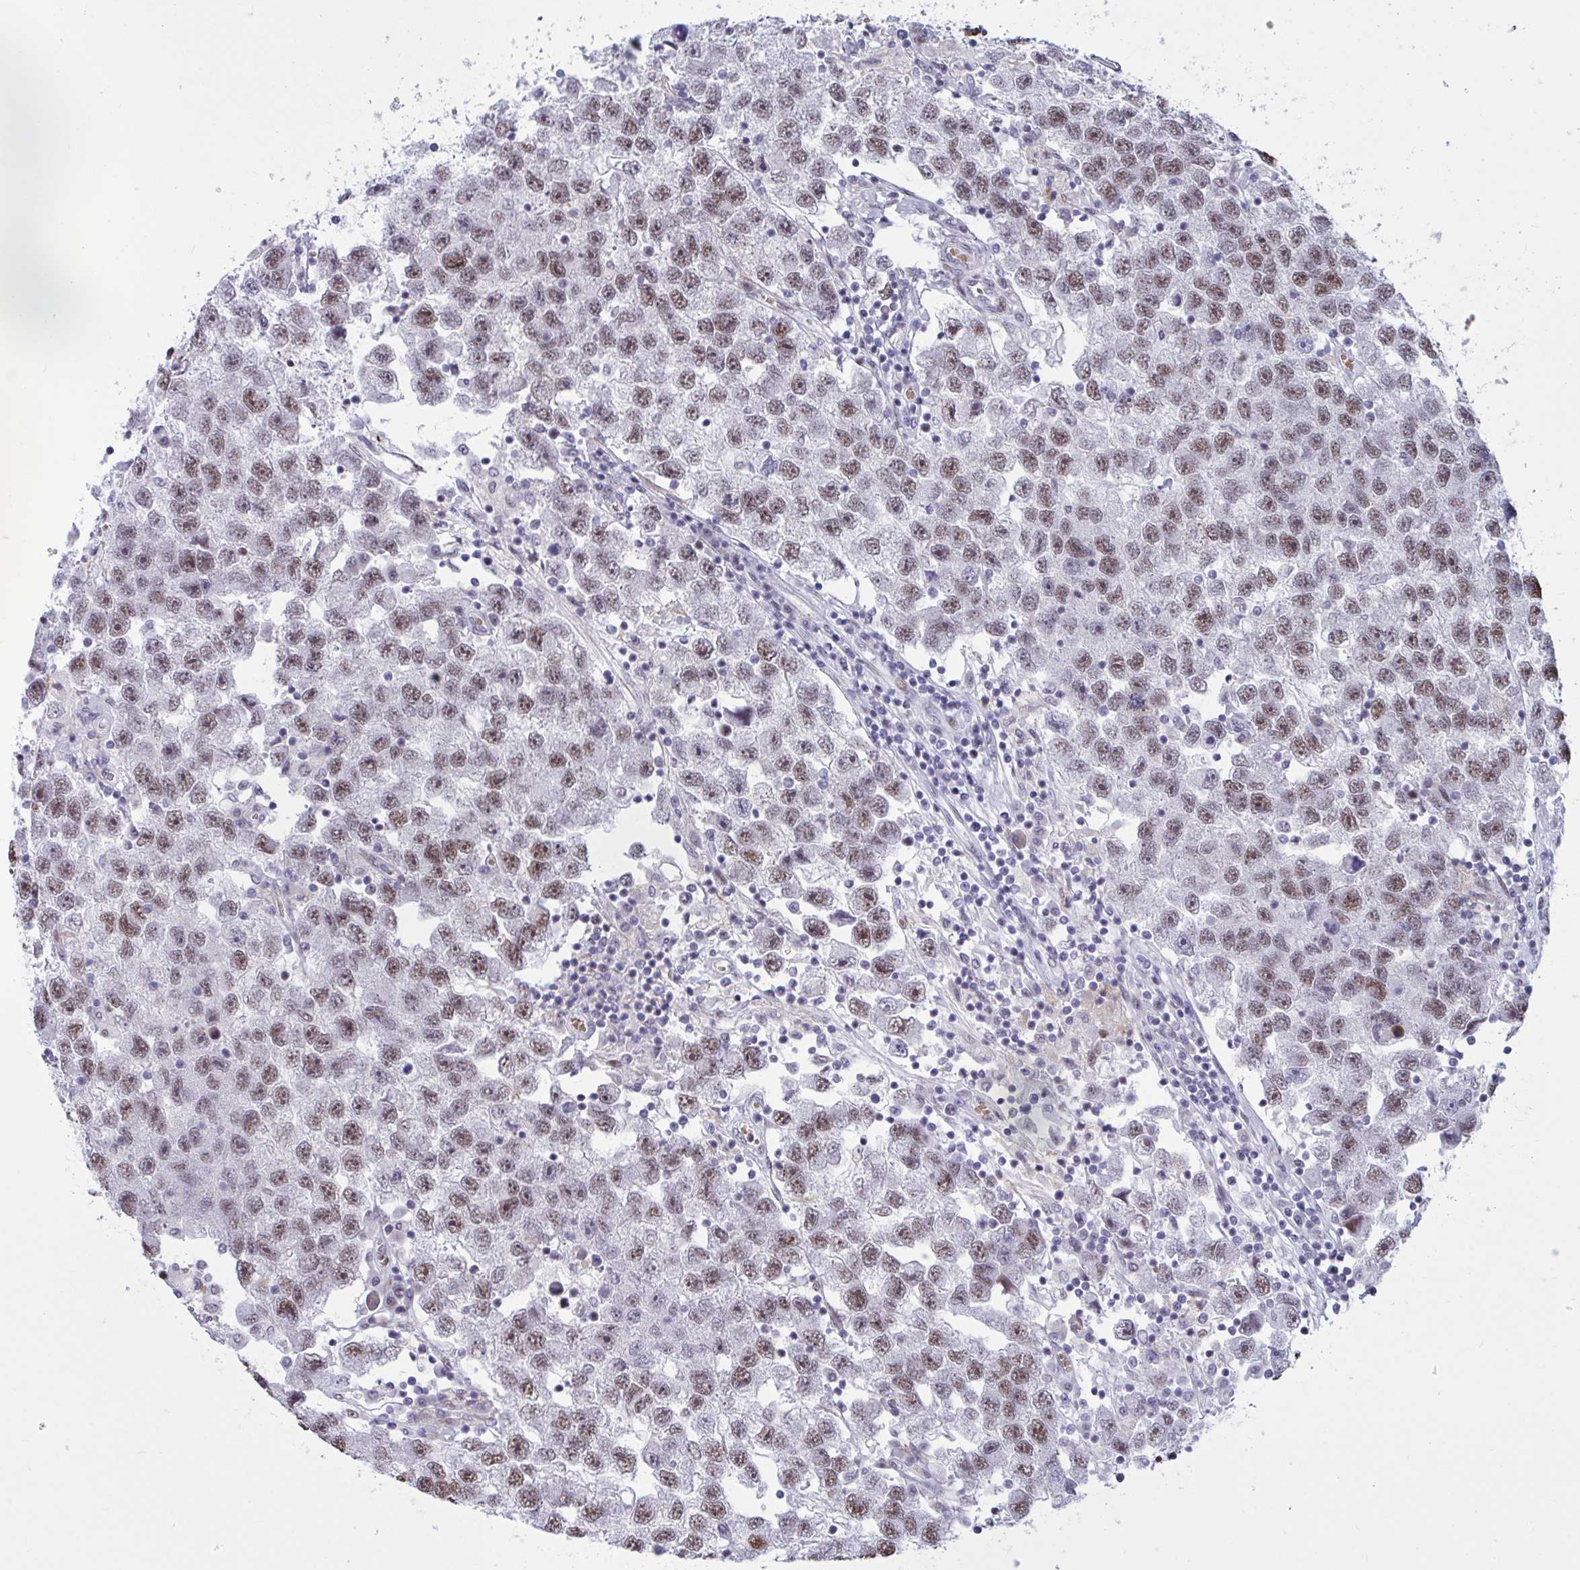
{"staining": {"intensity": "moderate", "quantity": ">75%", "location": "nuclear"}, "tissue": "testis cancer", "cell_type": "Tumor cells", "image_type": "cancer", "snomed": [{"axis": "morphology", "description": "Seminoma, NOS"}, {"axis": "topography", "description": "Testis"}], "caption": "The immunohistochemical stain highlights moderate nuclear positivity in tumor cells of testis cancer (seminoma) tissue.", "gene": "RBL1", "patient": {"sex": "male", "age": 26}}